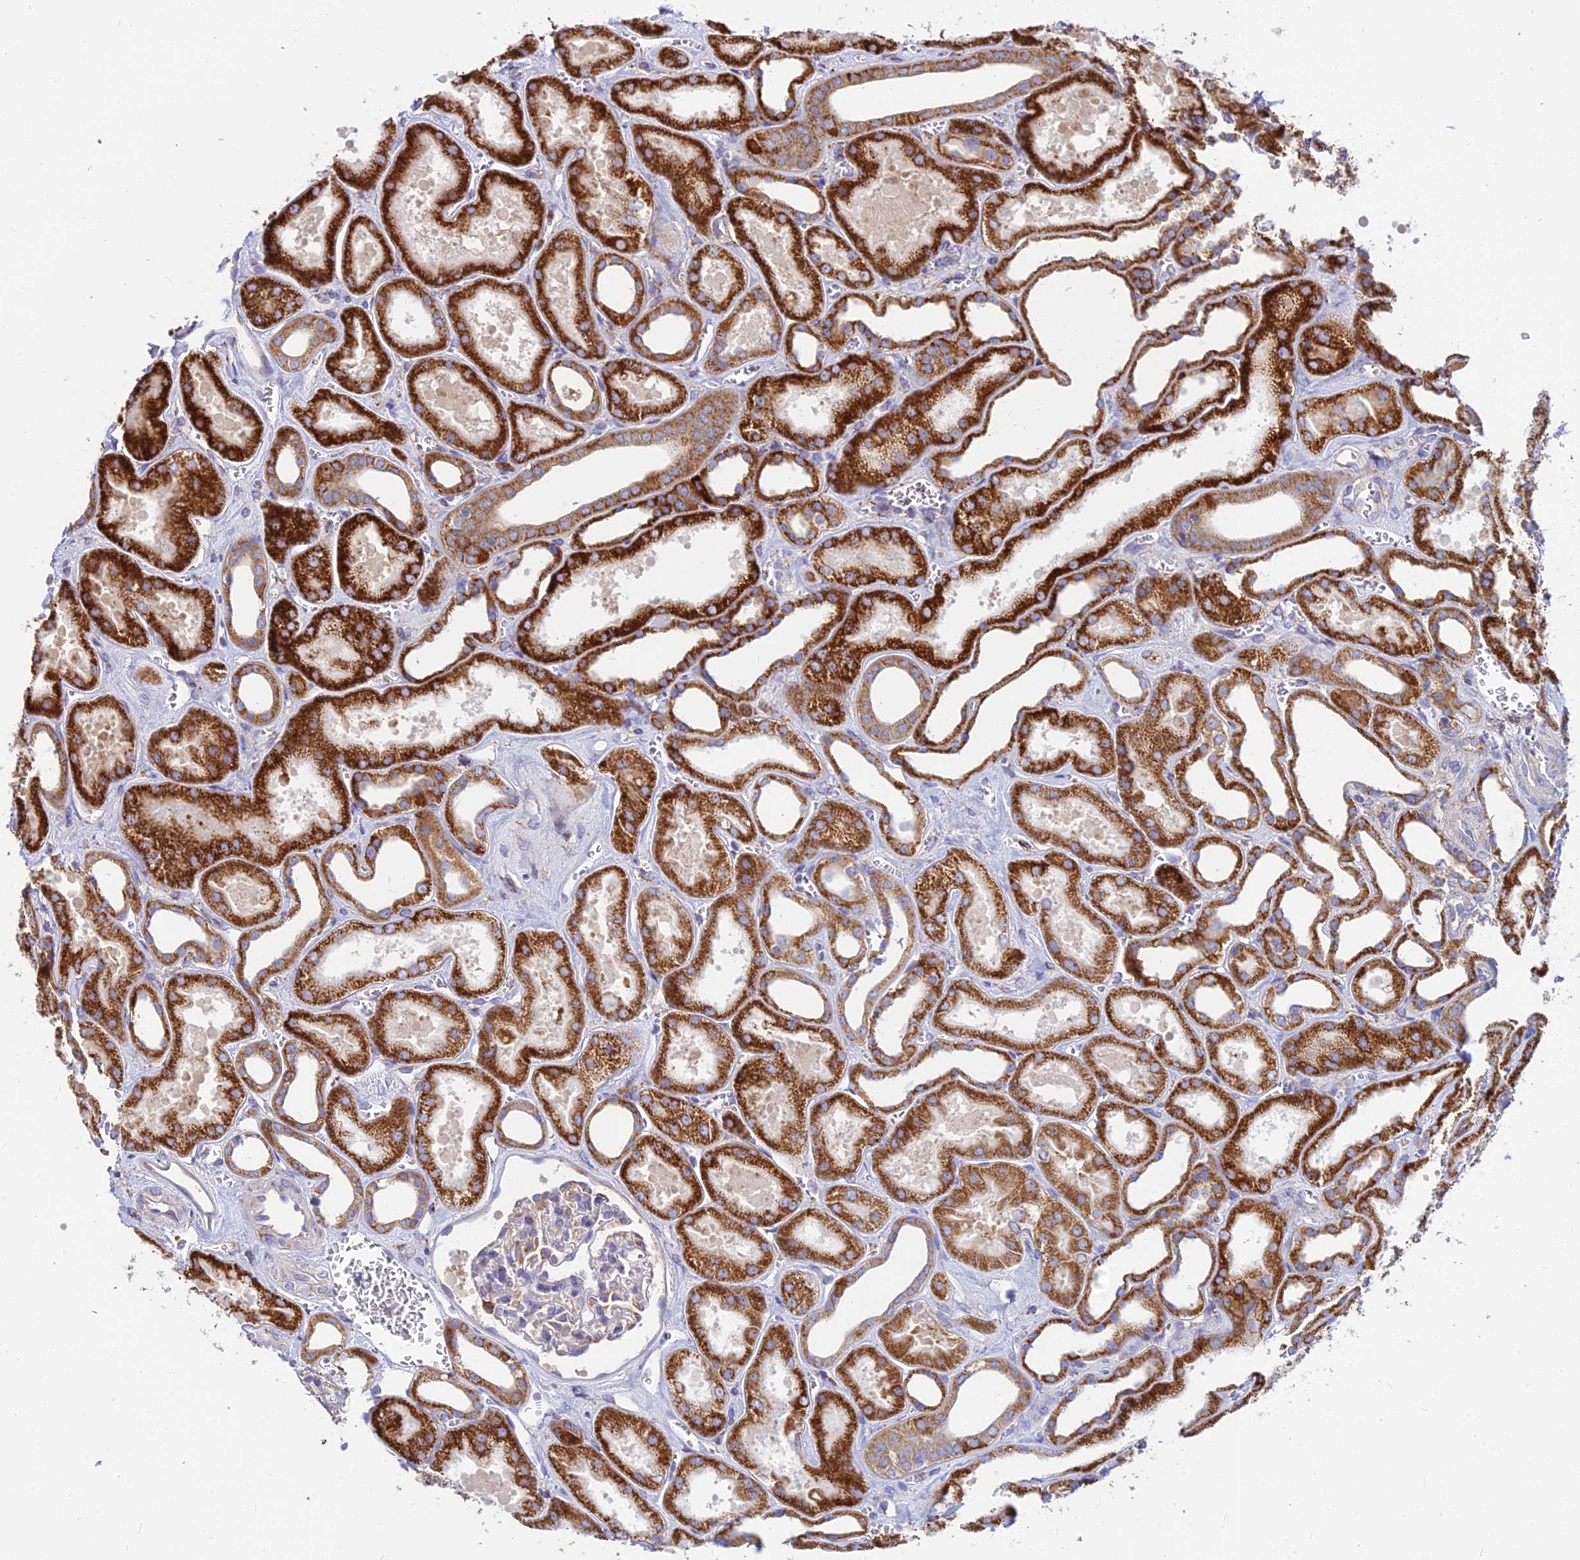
{"staining": {"intensity": "moderate", "quantity": "<25%", "location": "cytoplasmic/membranous"}, "tissue": "kidney", "cell_type": "Cells in glomeruli", "image_type": "normal", "snomed": [{"axis": "morphology", "description": "Normal tissue, NOS"}, {"axis": "morphology", "description": "Adenocarcinoma, NOS"}, {"axis": "topography", "description": "Kidney"}], "caption": "The immunohistochemical stain shows moderate cytoplasmic/membranous staining in cells in glomeruli of normal kidney. (Stains: DAB (3,3'-diaminobenzidine) in brown, nuclei in blue, Microscopy: brightfield microscopy at high magnification).", "gene": "CCT6A", "patient": {"sex": "female", "age": 68}}